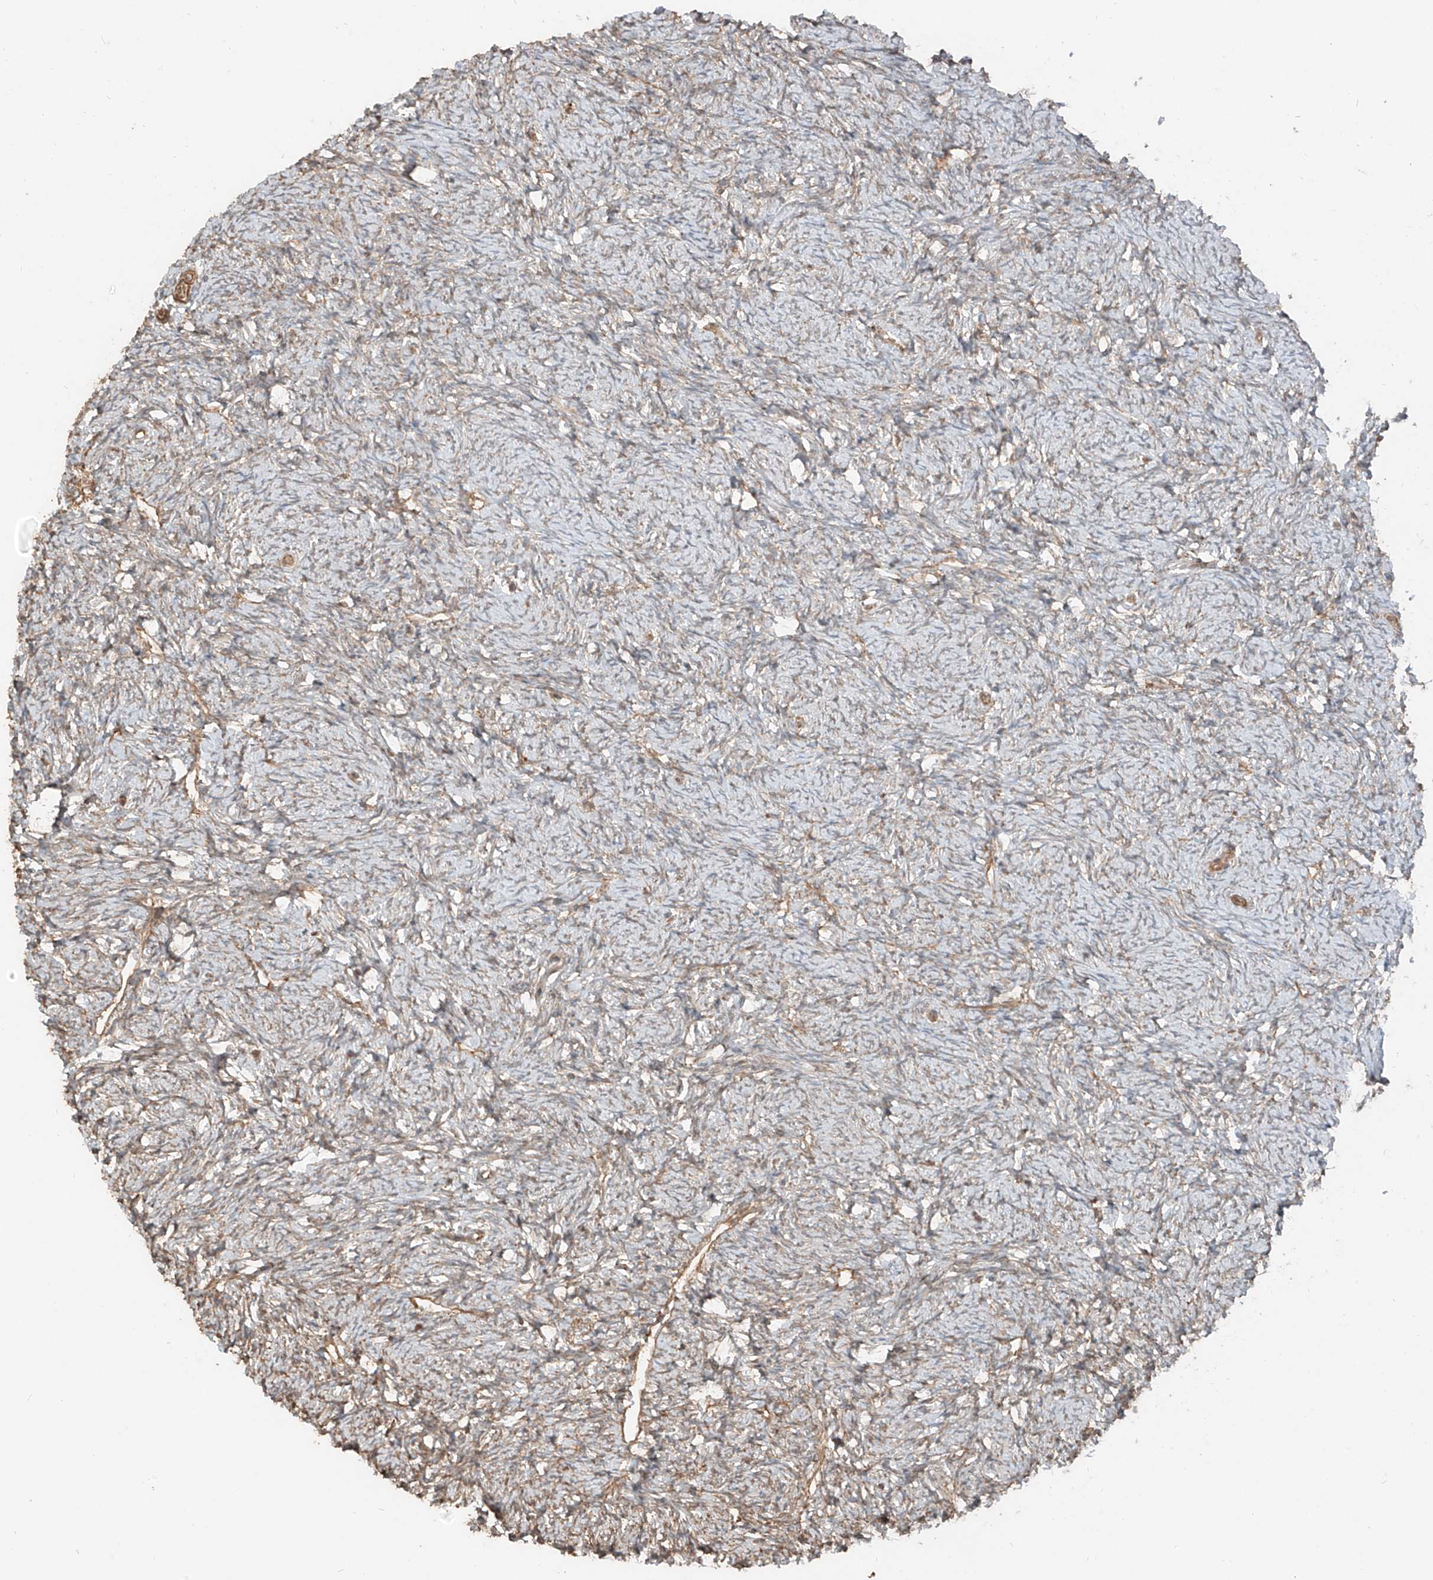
{"staining": {"intensity": "weak", "quantity": "25%-75%", "location": "cytoplasmic/membranous"}, "tissue": "ovary", "cell_type": "Ovarian stroma cells", "image_type": "normal", "snomed": [{"axis": "morphology", "description": "Normal tissue, NOS"}, {"axis": "morphology", "description": "Cyst, NOS"}, {"axis": "topography", "description": "Ovary"}], "caption": "An IHC histopathology image of normal tissue is shown. Protein staining in brown shows weak cytoplasmic/membranous positivity in ovary within ovarian stroma cells. (IHC, brightfield microscopy, high magnification).", "gene": "ANKZF1", "patient": {"sex": "female", "age": 33}}